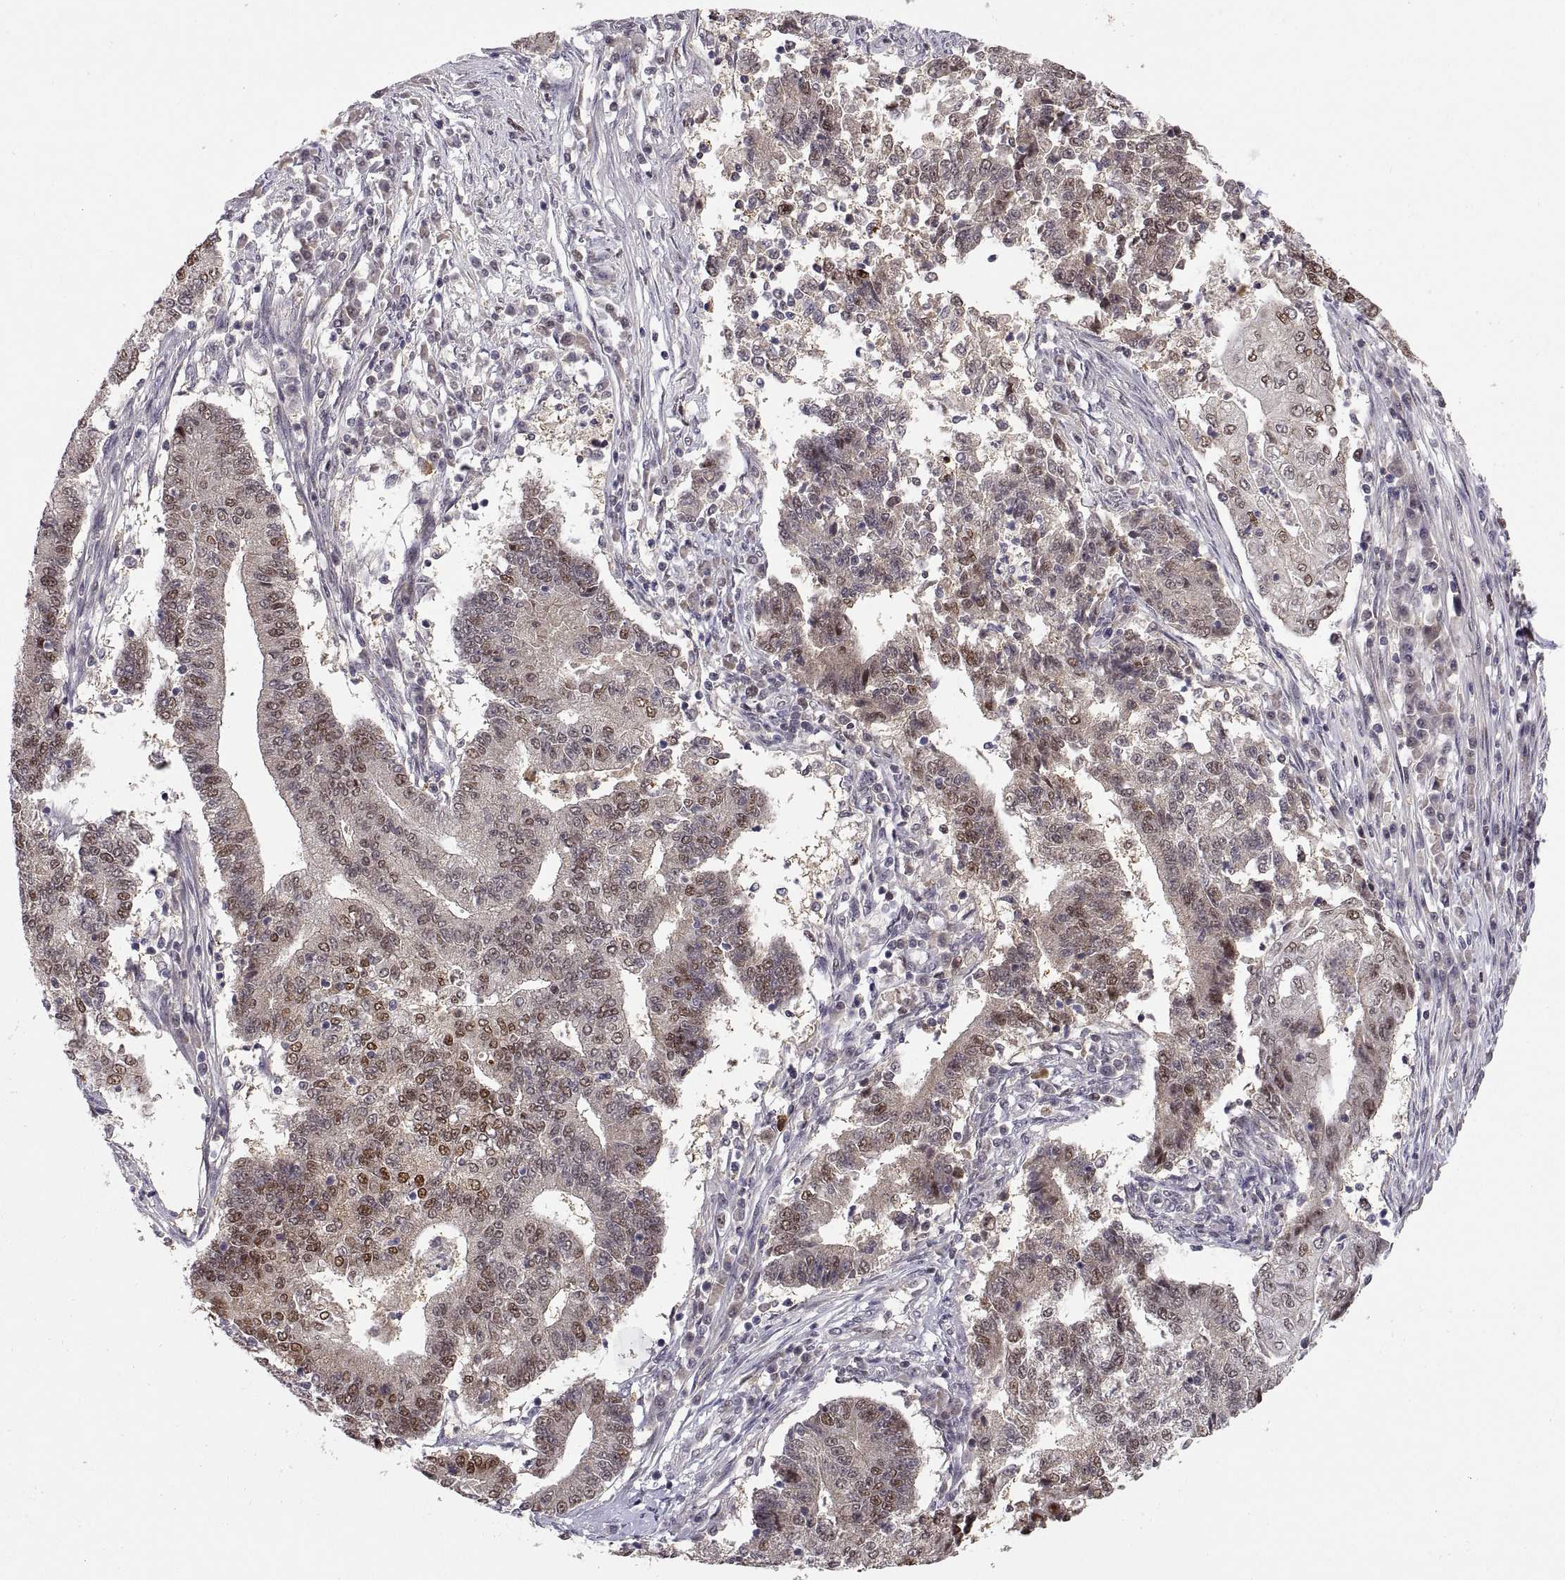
{"staining": {"intensity": "moderate", "quantity": "25%-75%", "location": "nuclear"}, "tissue": "endometrial cancer", "cell_type": "Tumor cells", "image_type": "cancer", "snomed": [{"axis": "morphology", "description": "Adenocarcinoma, NOS"}, {"axis": "topography", "description": "Uterus"}, {"axis": "topography", "description": "Endometrium"}], "caption": "Endometrial adenocarcinoma stained for a protein reveals moderate nuclear positivity in tumor cells. The staining was performed using DAB (3,3'-diaminobenzidine) to visualize the protein expression in brown, while the nuclei were stained in blue with hematoxylin (Magnification: 20x).", "gene": "CHFR", "patient": {"sex": "female", "age": 54}}